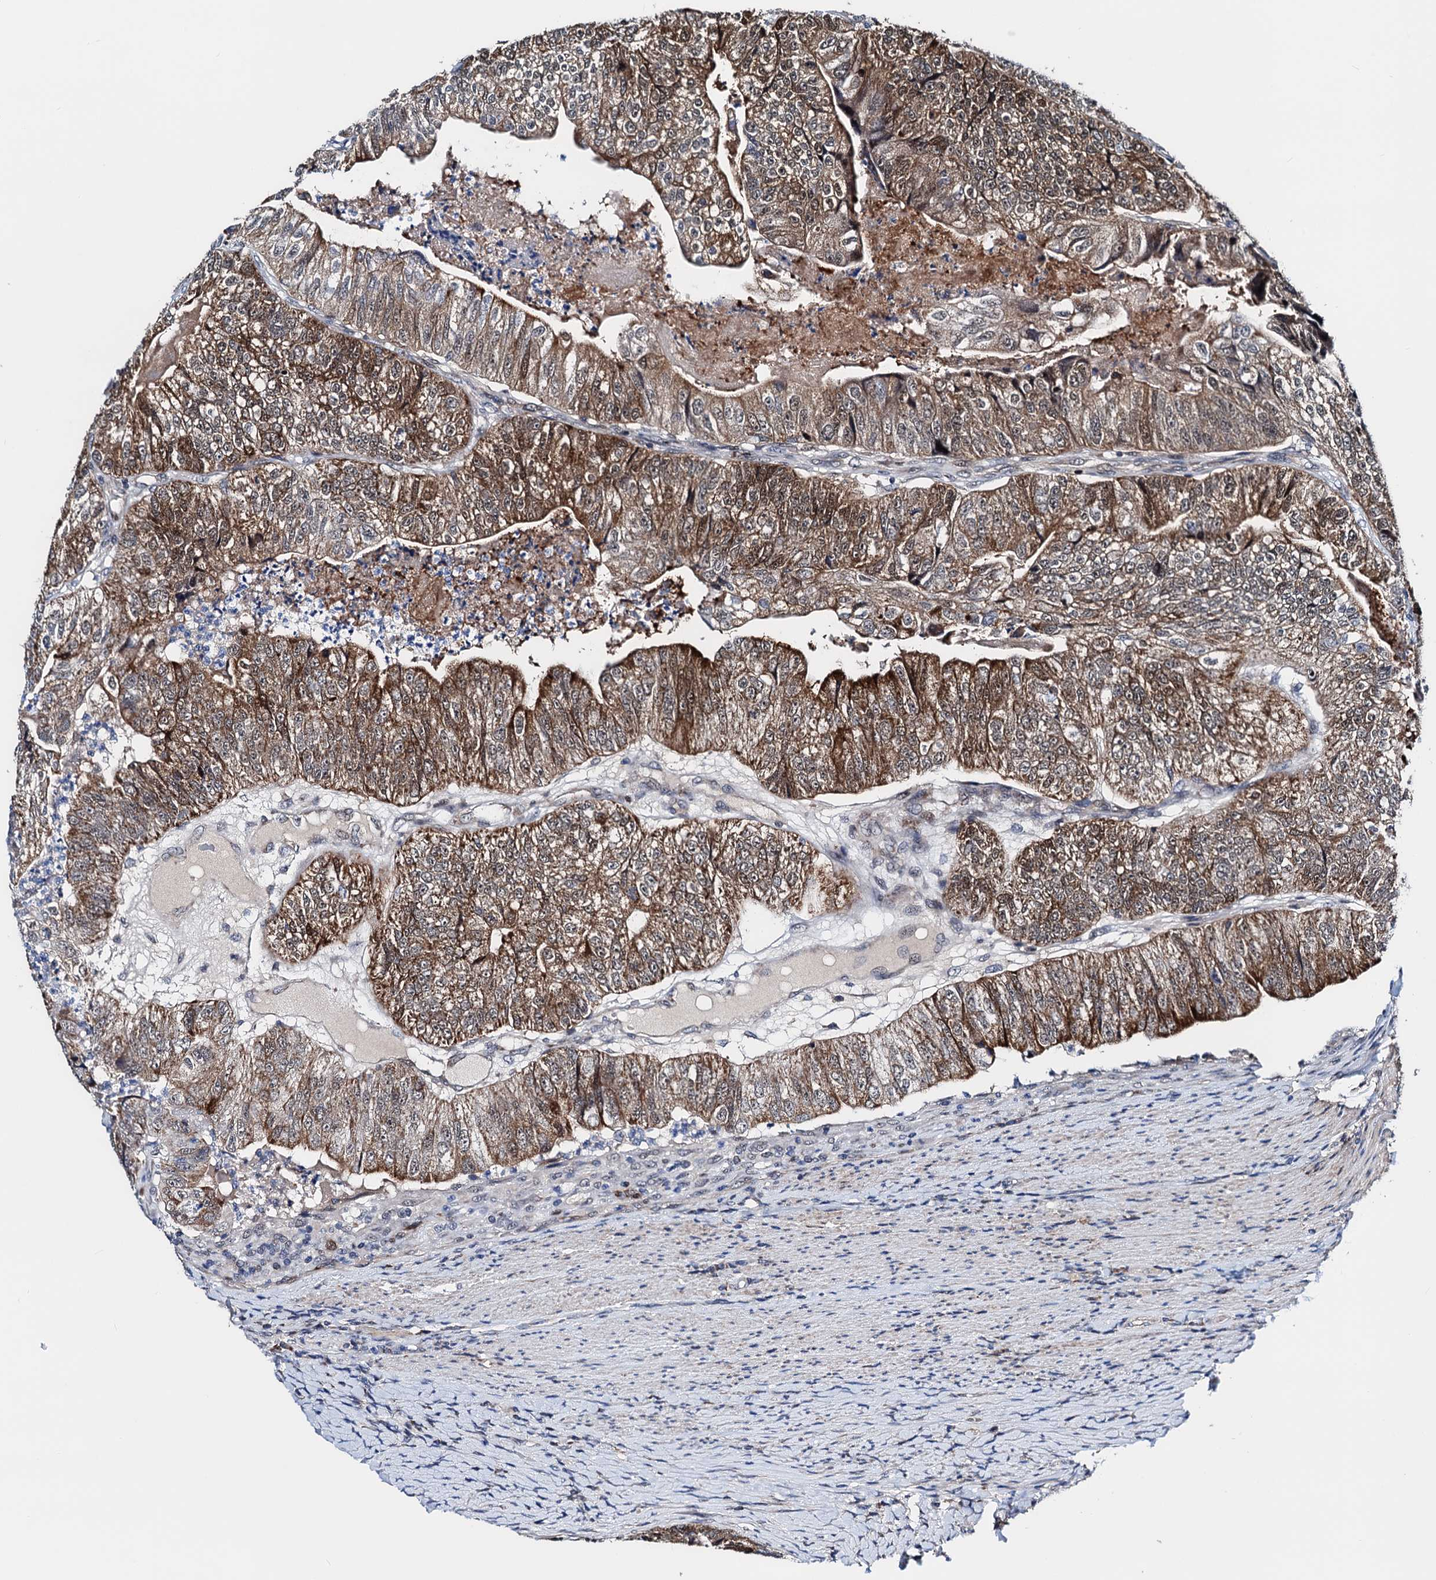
{"staining": {"intensity": "moderate", "quantity": ">75%", "location": "cytoplasmic/membranous,nuclear"}, "tissue": "colorectal cancer", "cell_type": "Tumor cells", "image_type": "cancer", "snomed": [{"axis": "morphology", "description": "Adenocarcinoma, NOS"}, {"axis": "topography", "description": "Colon"}], "caption": "Adenocarcinoma (colorectal) stained for a protein shows moderate cytoplasmic/membranous and nuclear positivity in tumor cells.", "gene": "COA4", "patient": {"sex": "female", "age": 67}}